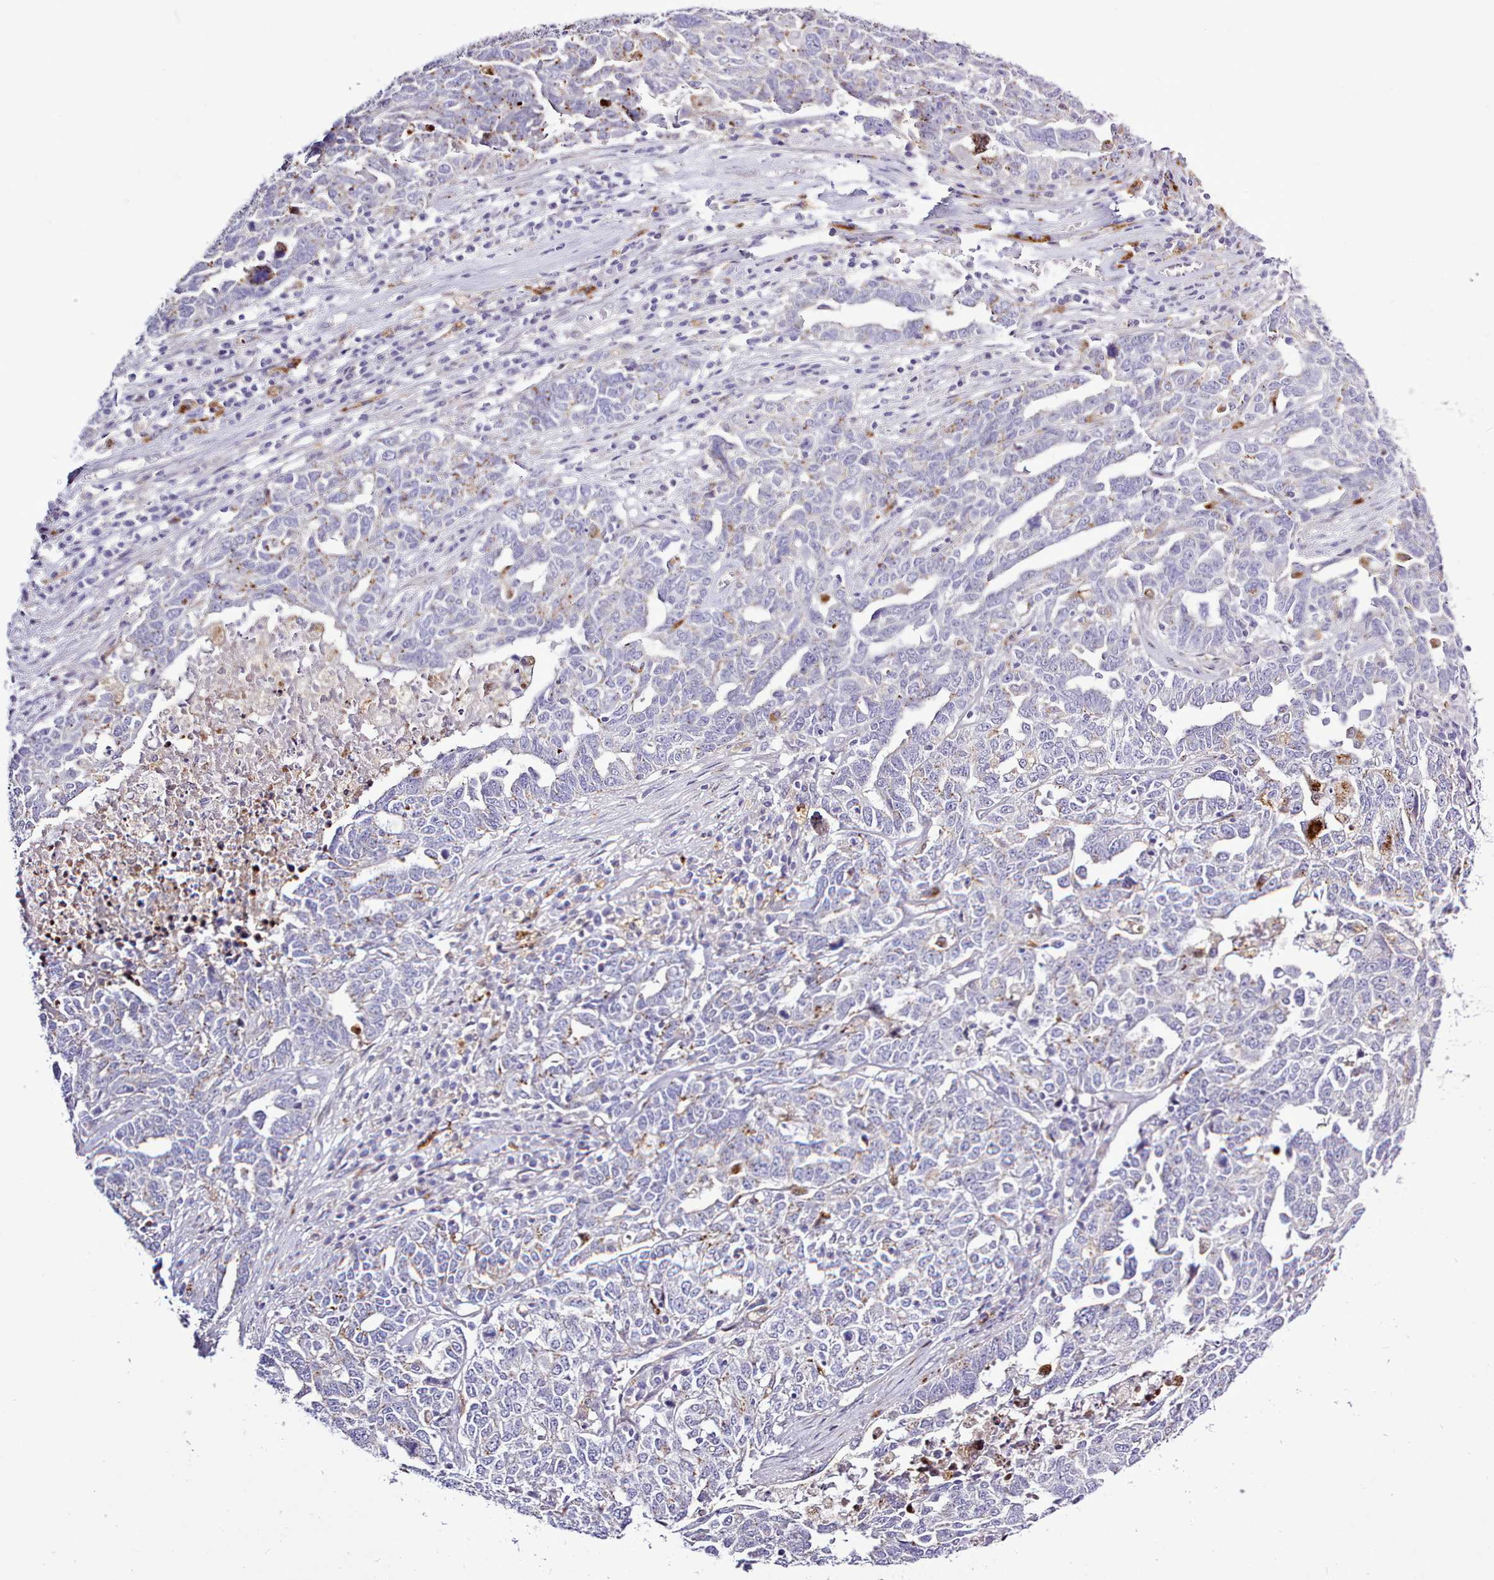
{"staining": {"intensity": "negative", "quantity": "none", "location": "none"}, "tissue": "ovarian cancer", "cell_type": "Tumor cells", "image_type": "cancer", "snomed": [{"axis": "morphology", "description": "Carcinoma, endometroid"}, {"axis": "topography", "description": "Ovary"}], "caption": "Tumor cells are negative for brown protein staining in endometroid carcinoma (ovarian). (Stains: DAB immunohistochemistry (IHC) with hematoxylin counter stain, Microscopy: brightfield microscopy at high magnification).", "gene": "SRD5A1", "patient": {"sex": "female", "age": 62}}